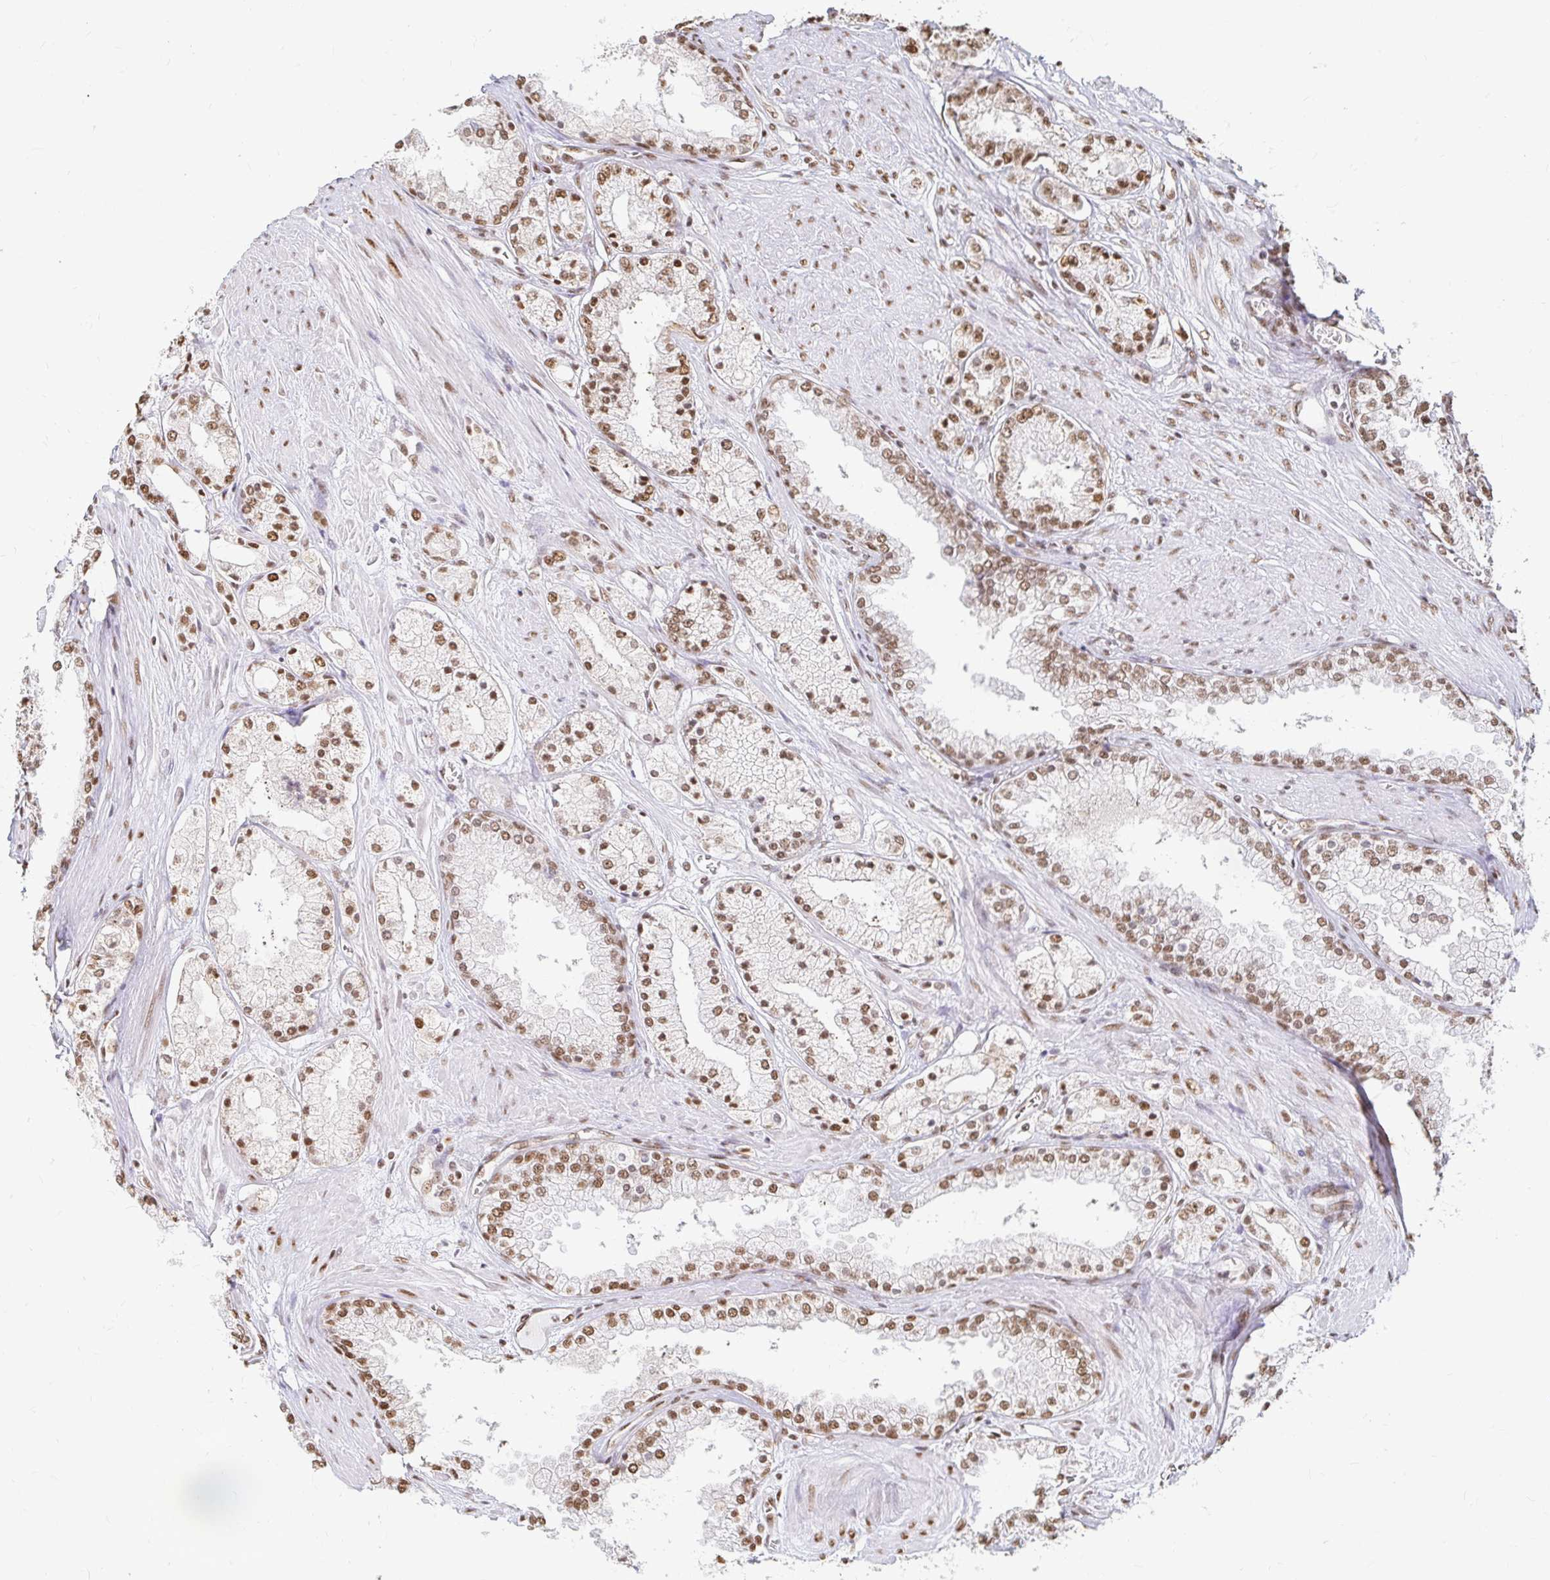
{"staining": {"intensity": "moderate", "quantity": ">75%", "location": "nuclear"}, "tissue": "prostate cancer", "cell_type": "Tumor cells", "image_type": "cancer", "snomed": [{"axis": "morphology", "description": "Adenocarcinoma, High grade"}, {"axis": "topography", "description": "Prostate"}], "caption": "Protein positivity by immunohistochemistry (IHC) reveals moderate nuclear positivity in about >75% of tumor cells in adenocarcinoma (high-grade) (prostate).", "gene": "HNRNPU", "patient": {"sex": "male", "age": 66}}